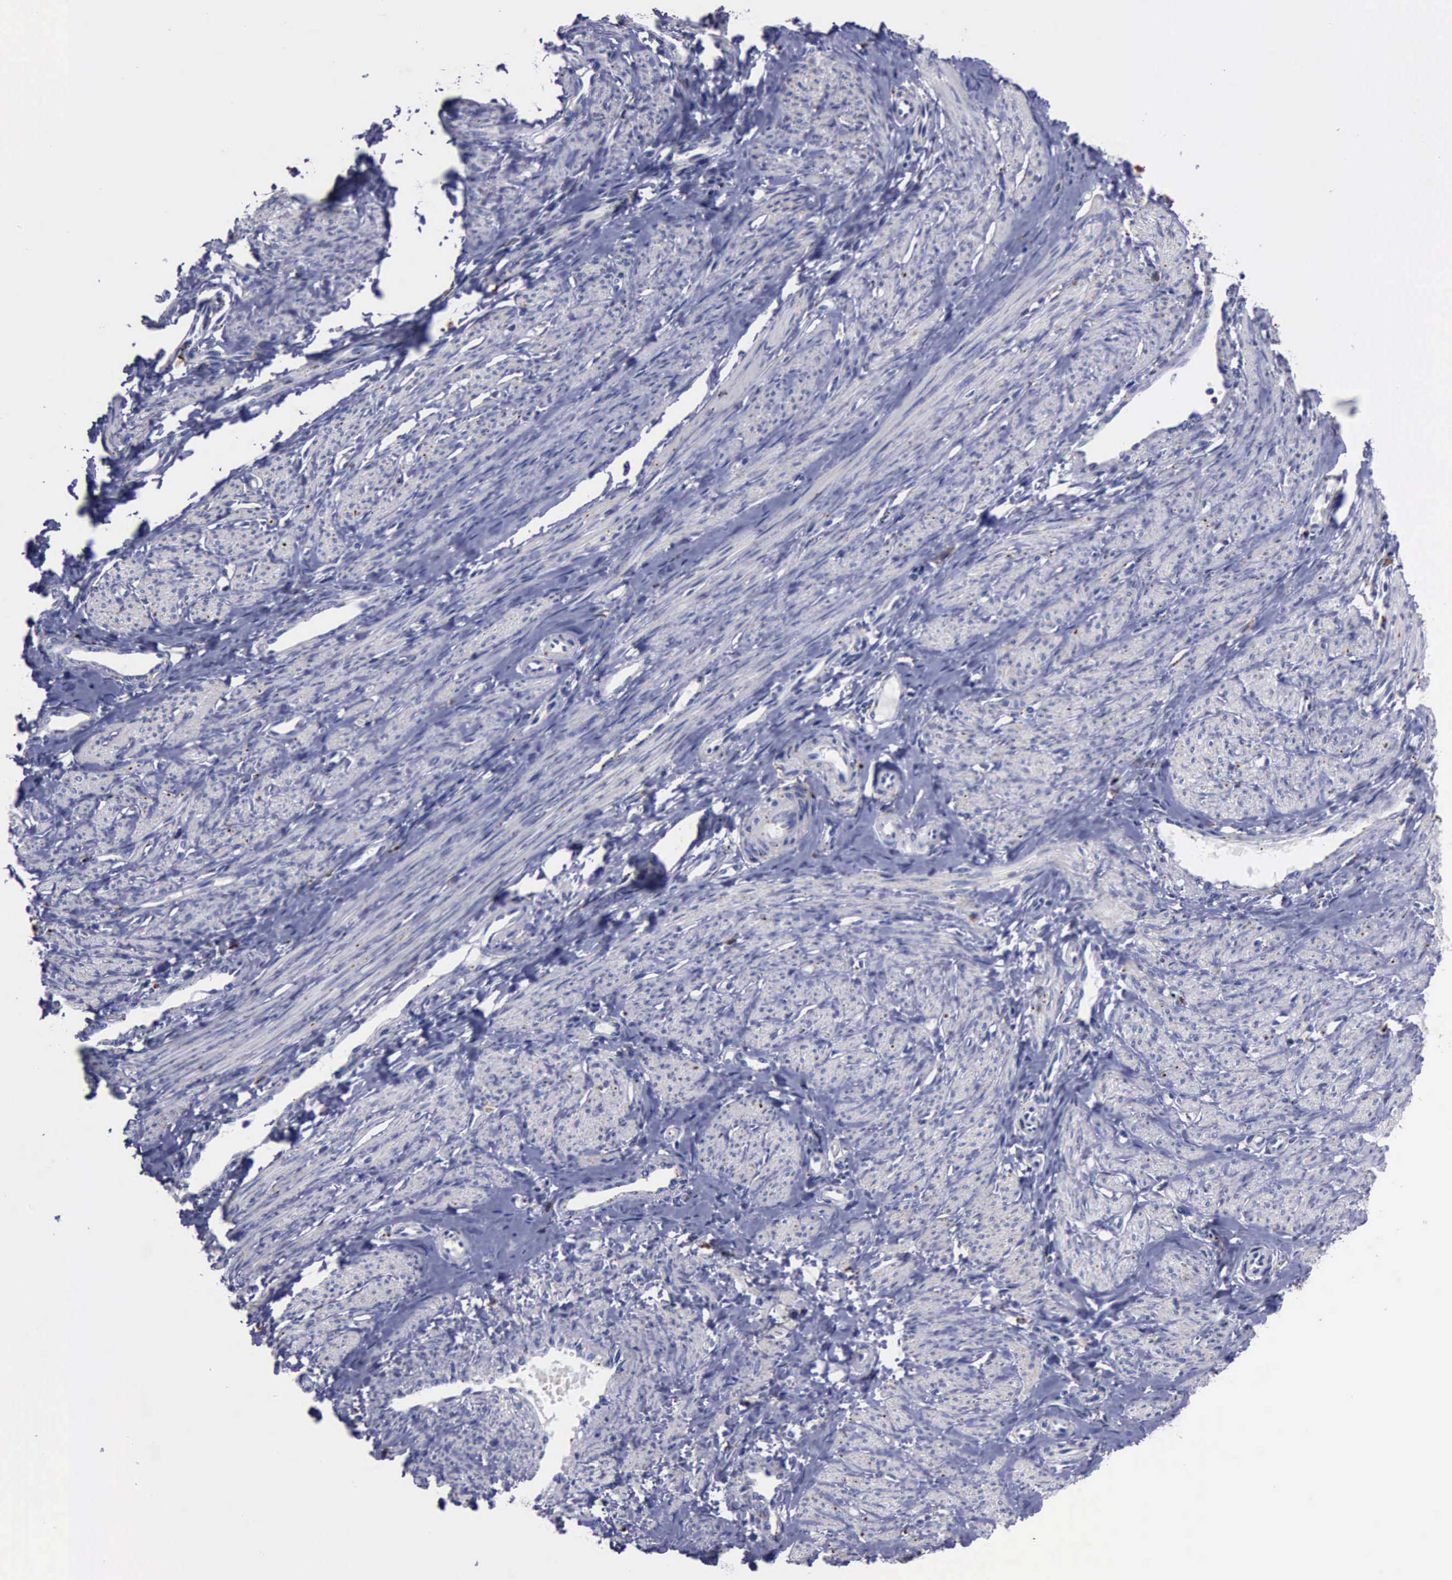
{"staining": {"intensity": "negative", "quantity": "none", "location": "none"}, "tissue": "smooth muscle", "cell_type": "Smooth muscle cells", "image_type": "normal", "snomed": [{"axis": "morphology", "description": "Normal tissue, NOS"}, {"axis": "topography", "description": "Smooth muscle"}, {"axis": "topography", "description": "Uterus"}], "caption": "The IHC image has no significant positivity in smooth muscle cells of smooth muscle. Nuclei are stained in blue.", "gene": "CTSD", "patient": {"sex": "female", "age": 39}}